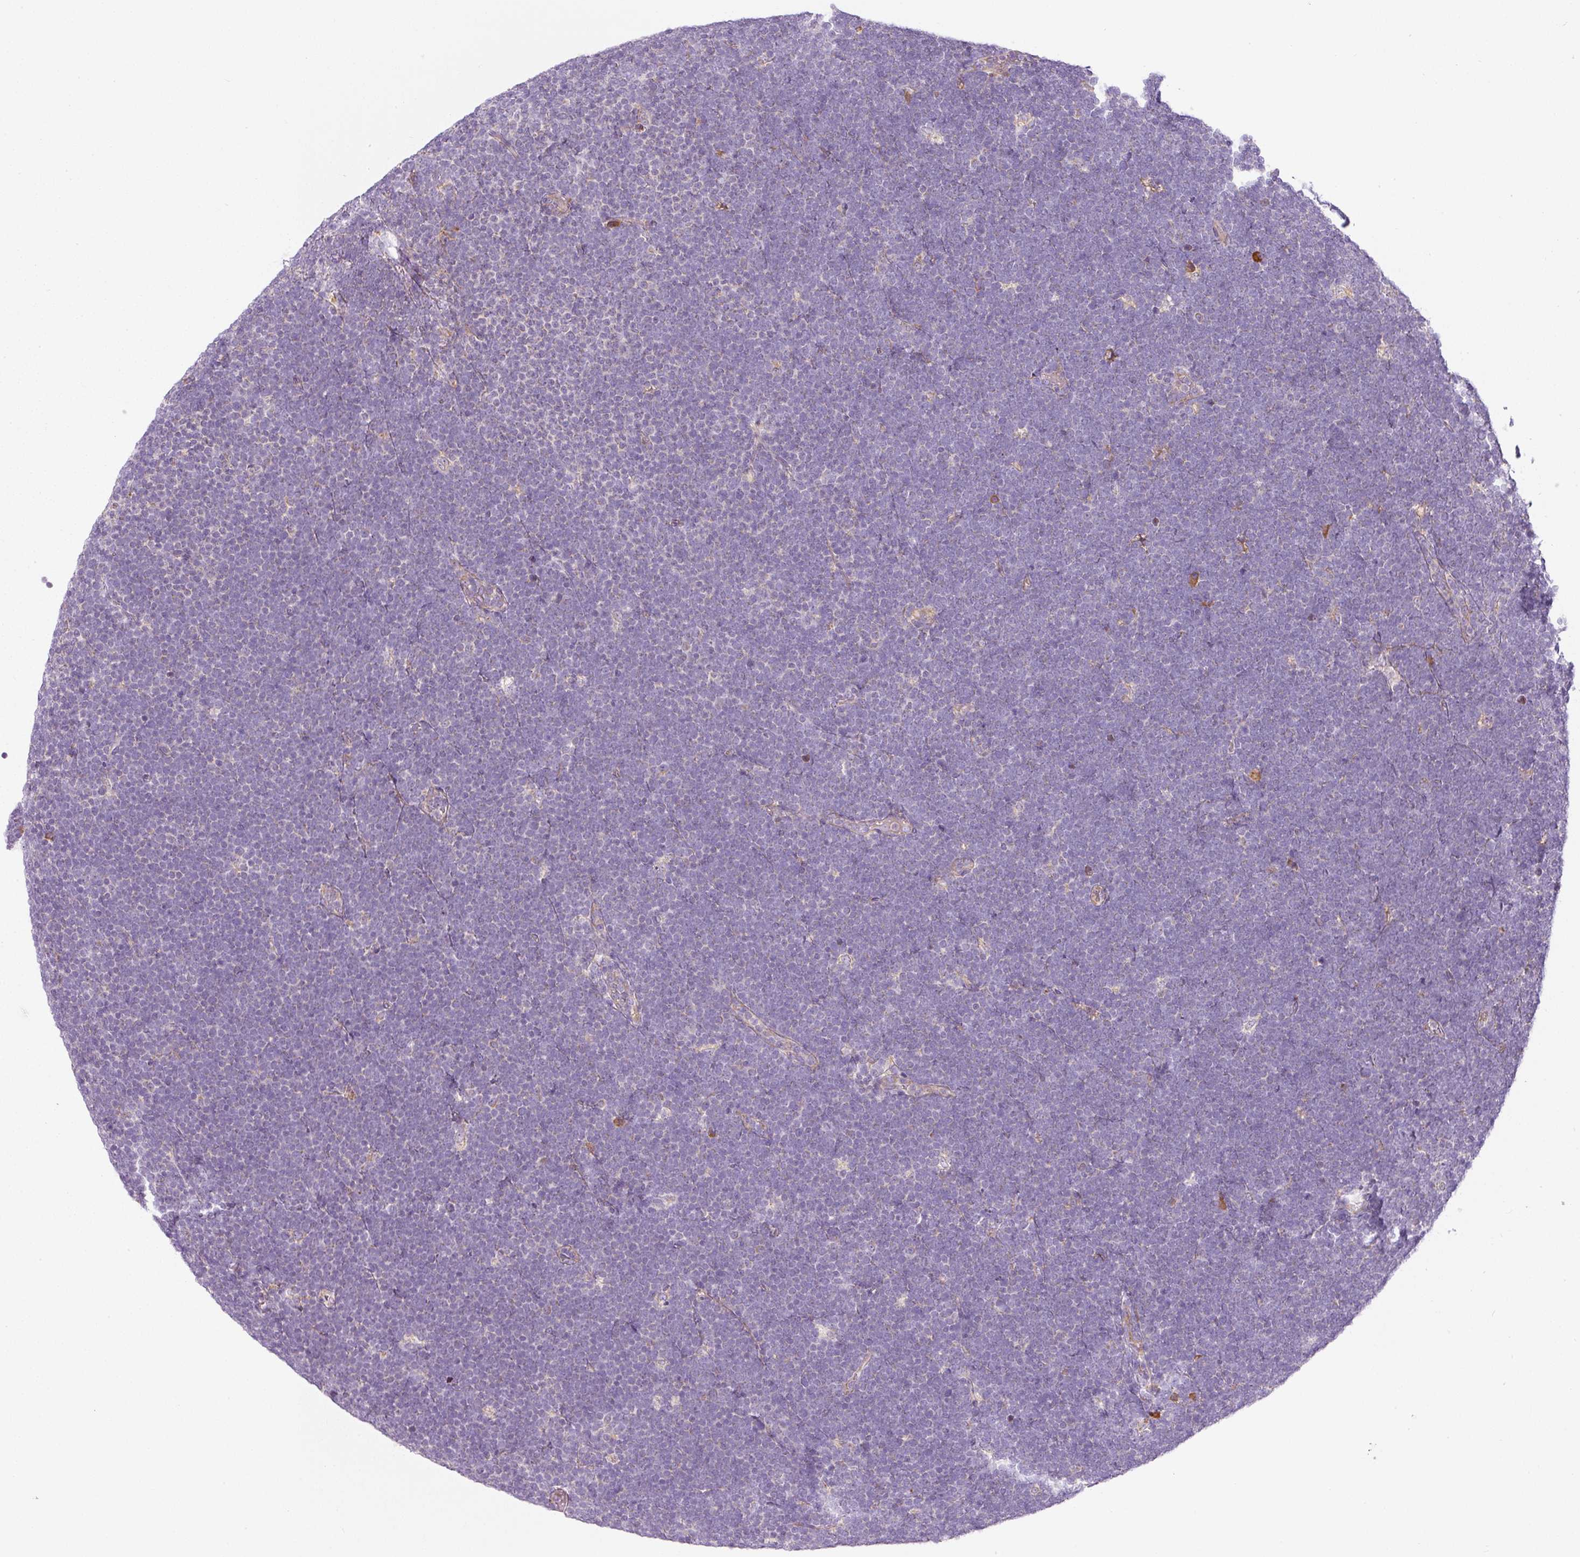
{"staining": {"intensity": "negative", "quantity": "none", "location": "none"}, "tissue": "lymphoma", "cell_type": "Tumor cells", "image_type": "cancer", "snomed": [{"axis": "morphology", "description": "Malignant lymphoma, non-Hodgkin's type, High grade"}, {"axis": "topography", "description": "Lymph node"}], "caption": "Immunohistochemistry (IHC) histopathology image of neoplastic tissue: human lymphoma stained with DAB (3,3'-diaminobenzidine) exhibits no significant protein staining in tumor cells.", "gene": "MORN4", "patient": {"sex": "male", "age": 13}}